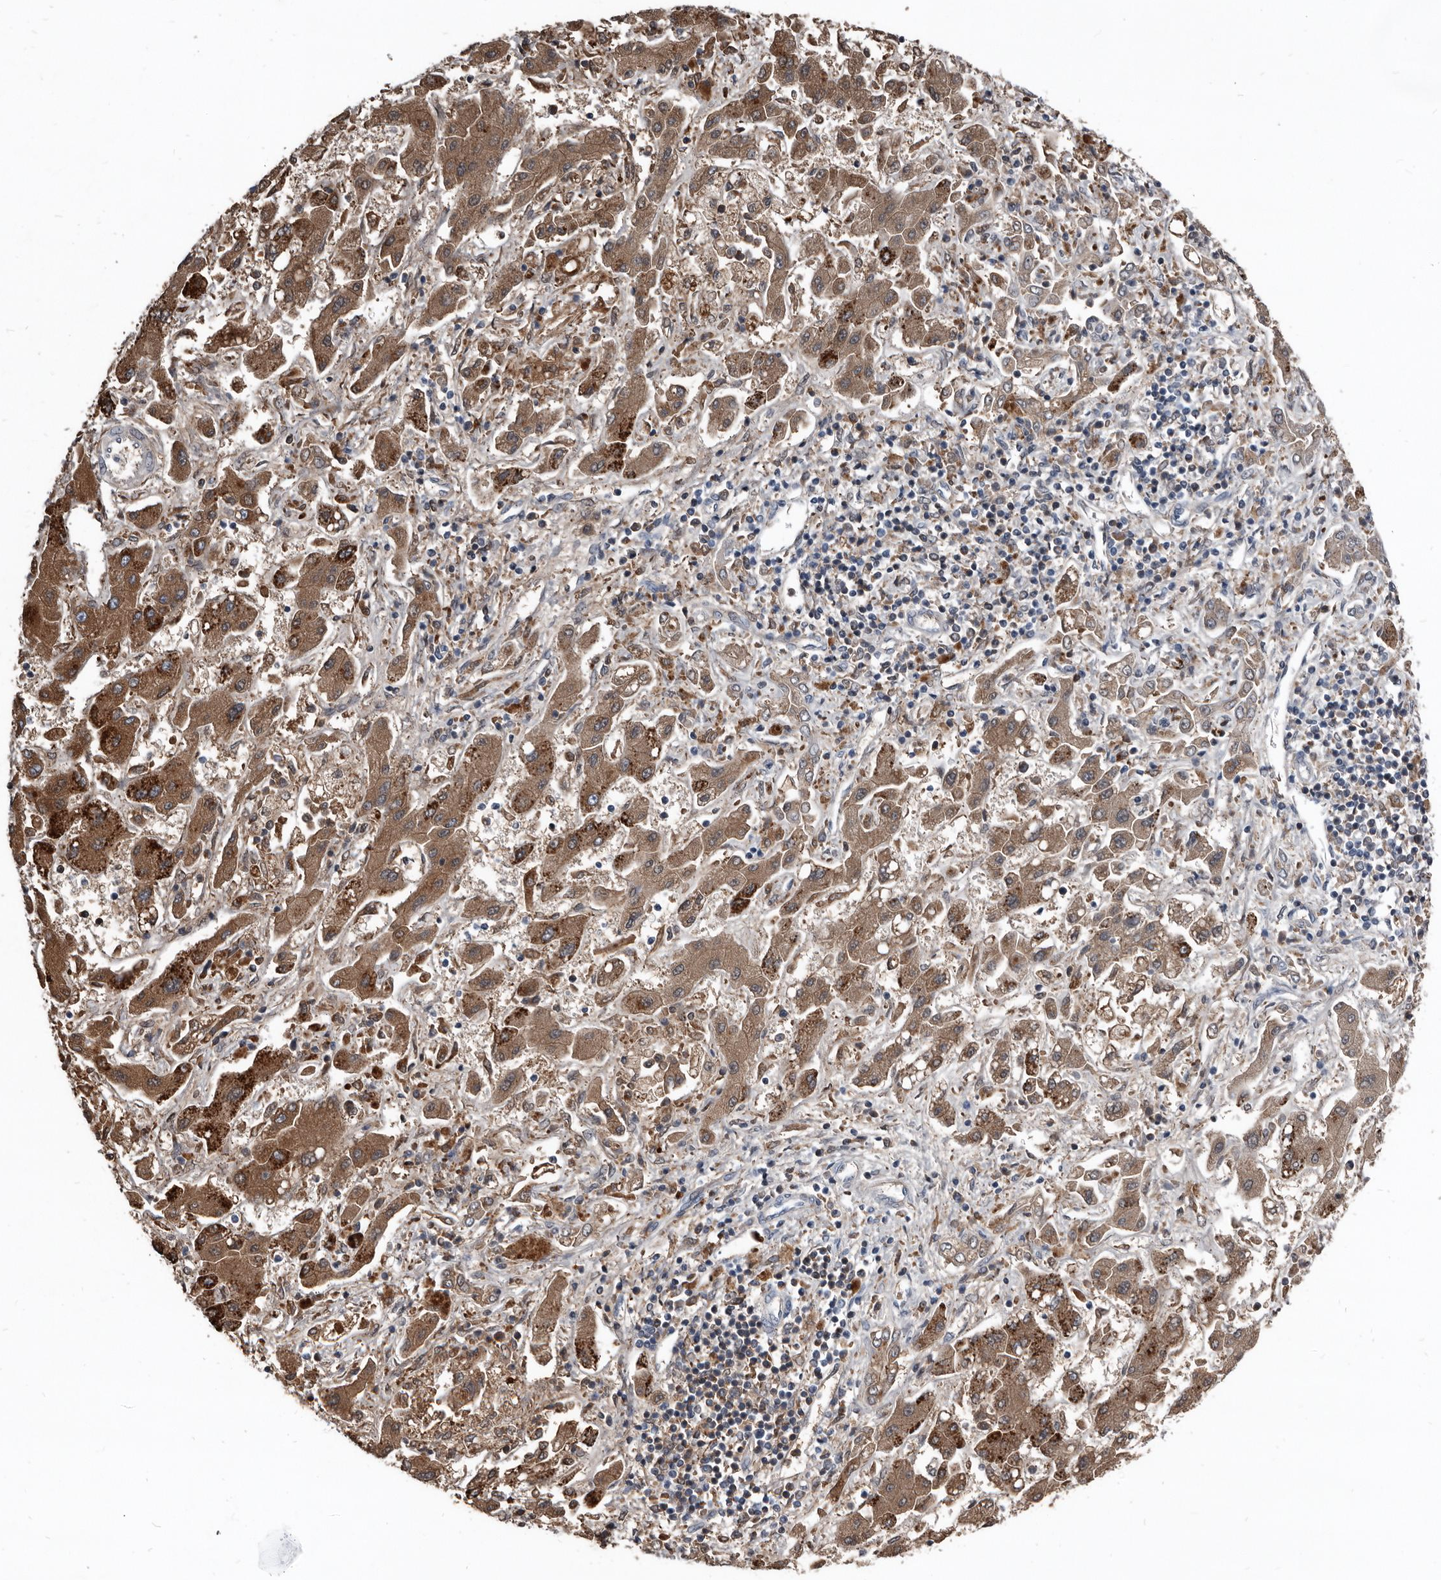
{"staining": {"intensity": "moderate", "quantity": "25%-75%", "location": "cytoplasmic/membranous"}, "tissue": "liver cancer", "cell_type": "Tumor cells", "image_type": "cancer", "snomed": [{"axis": "morphology", "description": "Cholangiocarcinoma"}, {"axis": "topography", "description": "Liver"}], "caption": "High-power microscopy captured an IHC micrograph of liver cancer, revealing moderate cytoplasmic/membranous expression in about 25%-75% of tumor cells.", "gene": "GREB1", "patient": {"sex": "male", "age": 50}}